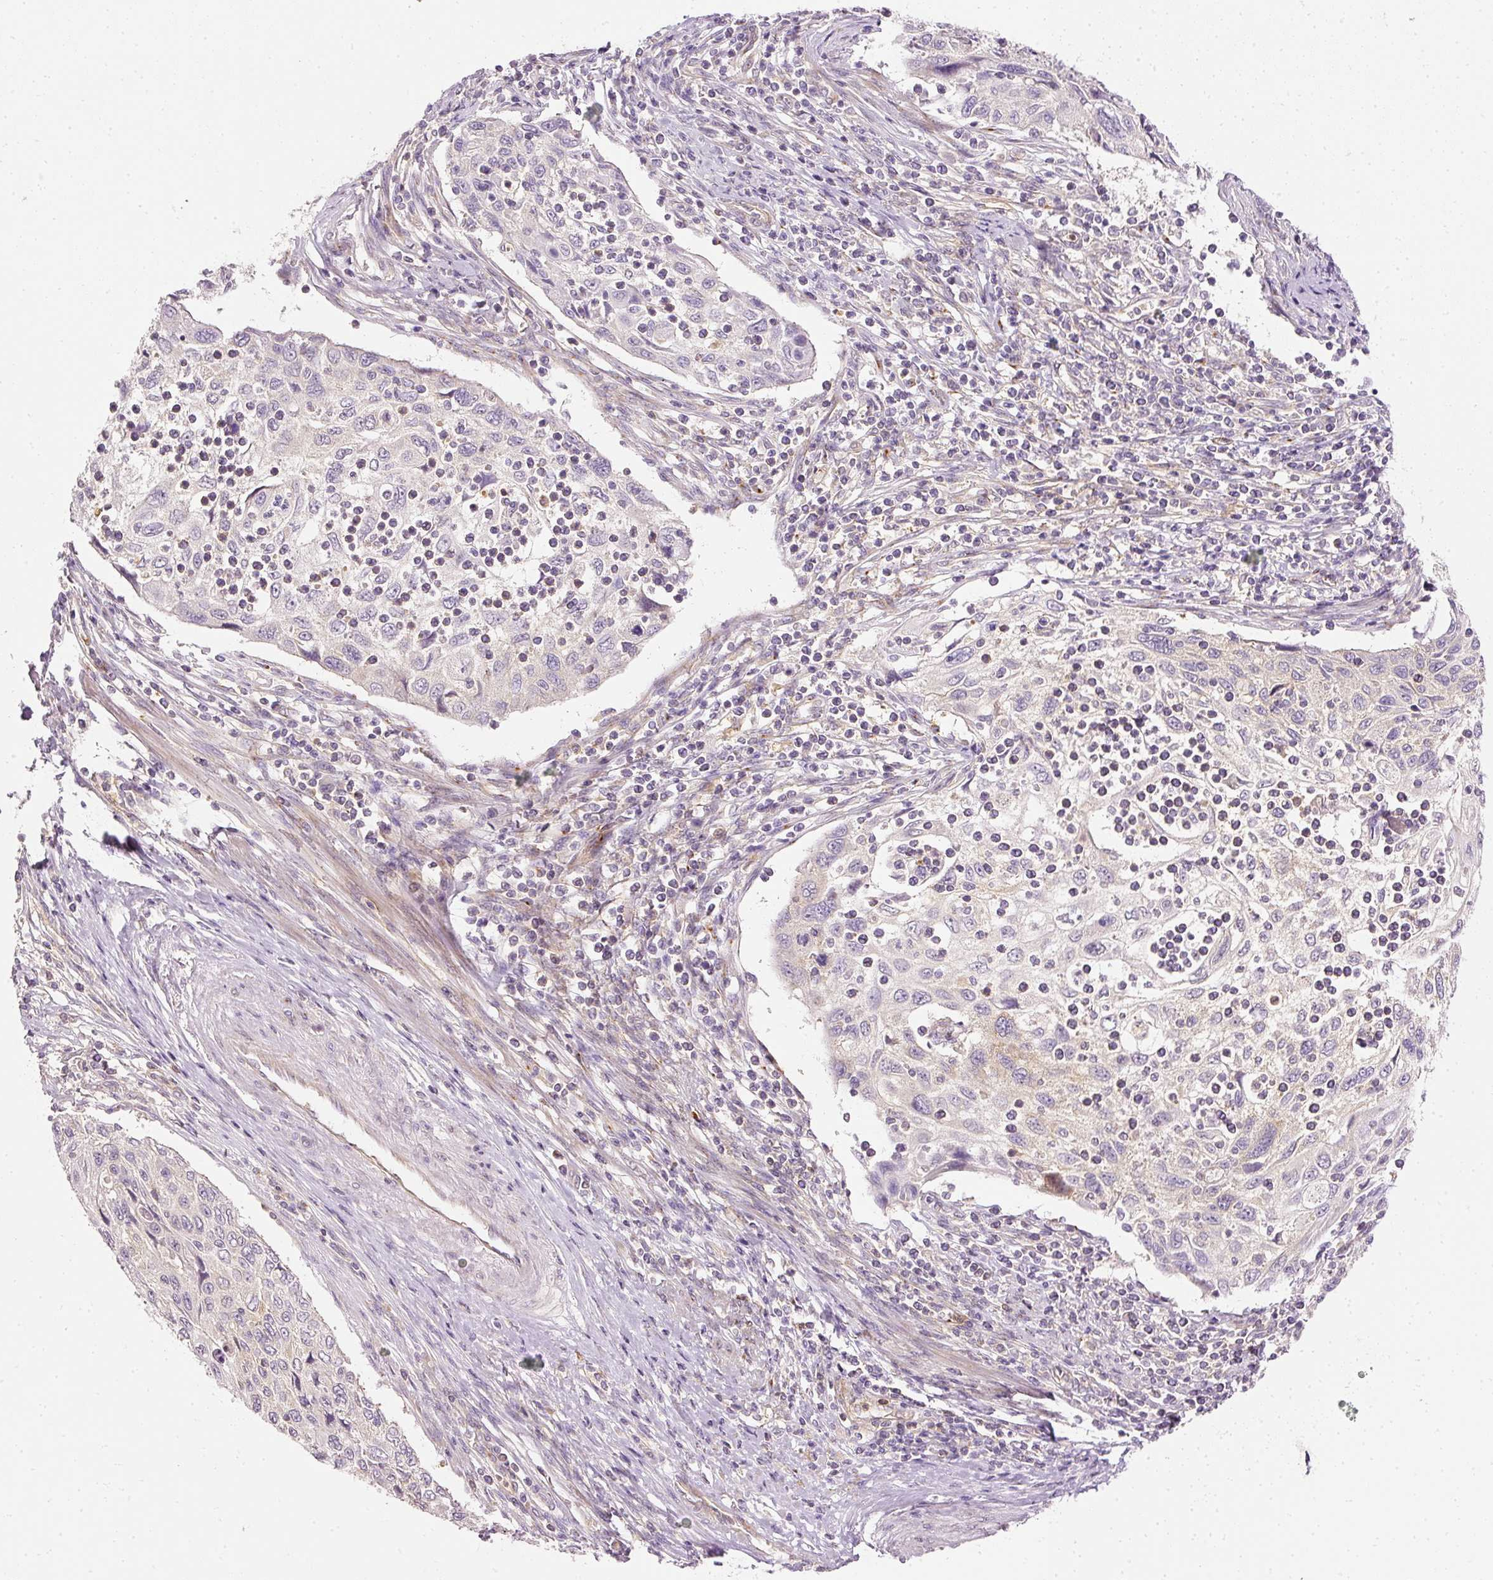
{"staining": {"intensity": "negative", "quantity": "none", "location": "none"}, "tissue": "cervical cancer", "cell_type": "Tumor cells", "image_type": "cancer", "snomed": [{"axis": "morphology", "description": "Squamous cell carcinoma, NOS"}, {"axis": "topography", "description": "Cervix"}], "caption": "Immunohistochemistry (IHC) of human squamous cell carcinoma (cervical) shows no positivity in tumor cells. (DAB (3,3'-diaminobenzidine) immunohistochemistry (IHC) visualized using brightfield microscopy, high magnification).", "gene": "ARMH3", "patient": {"sex": "female", "age": 70}}